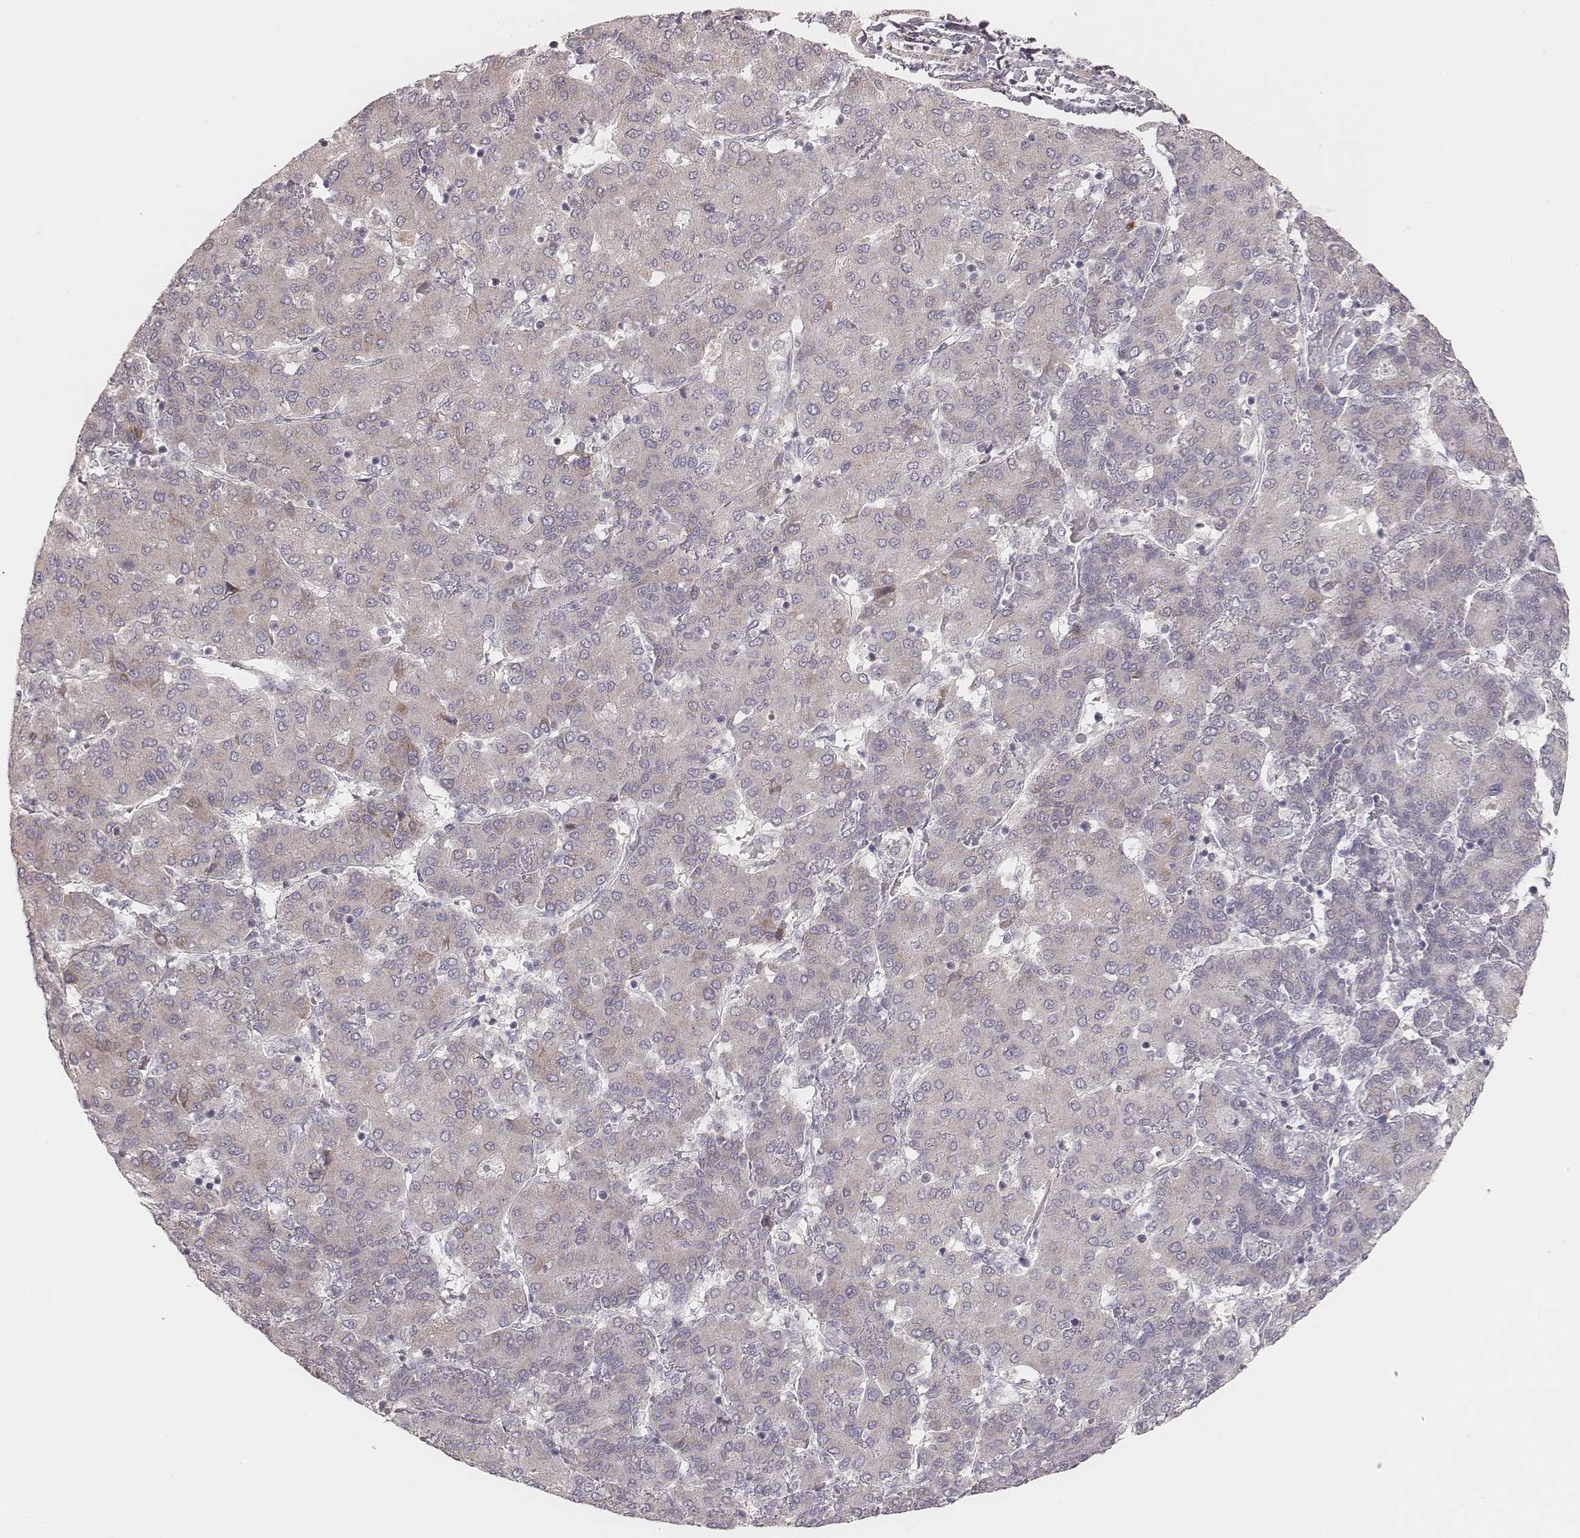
{"staining": {"intensity": "weak", "quantity": "<25%", "location": "cytoplasmic/membranous"}, "tissue": "liver cancer", "cell_type": "Tumor cells", "image_type": "cancer", "snomed": [{"axis": "morphology", "description": "Carcinoma, Hepatocellular, NOS"}, {"axis": "topography", "description": "Liver"}], "caption": "Immunohistochemistry (IHC) image of neoplastic tissue: human liver cancer (hepatocellular carcinoma) stained with DAB displays no significant protein positivity in tumor cells.", "gene": "KIF5C", "patient": {"sex": "male", "age": 65}}